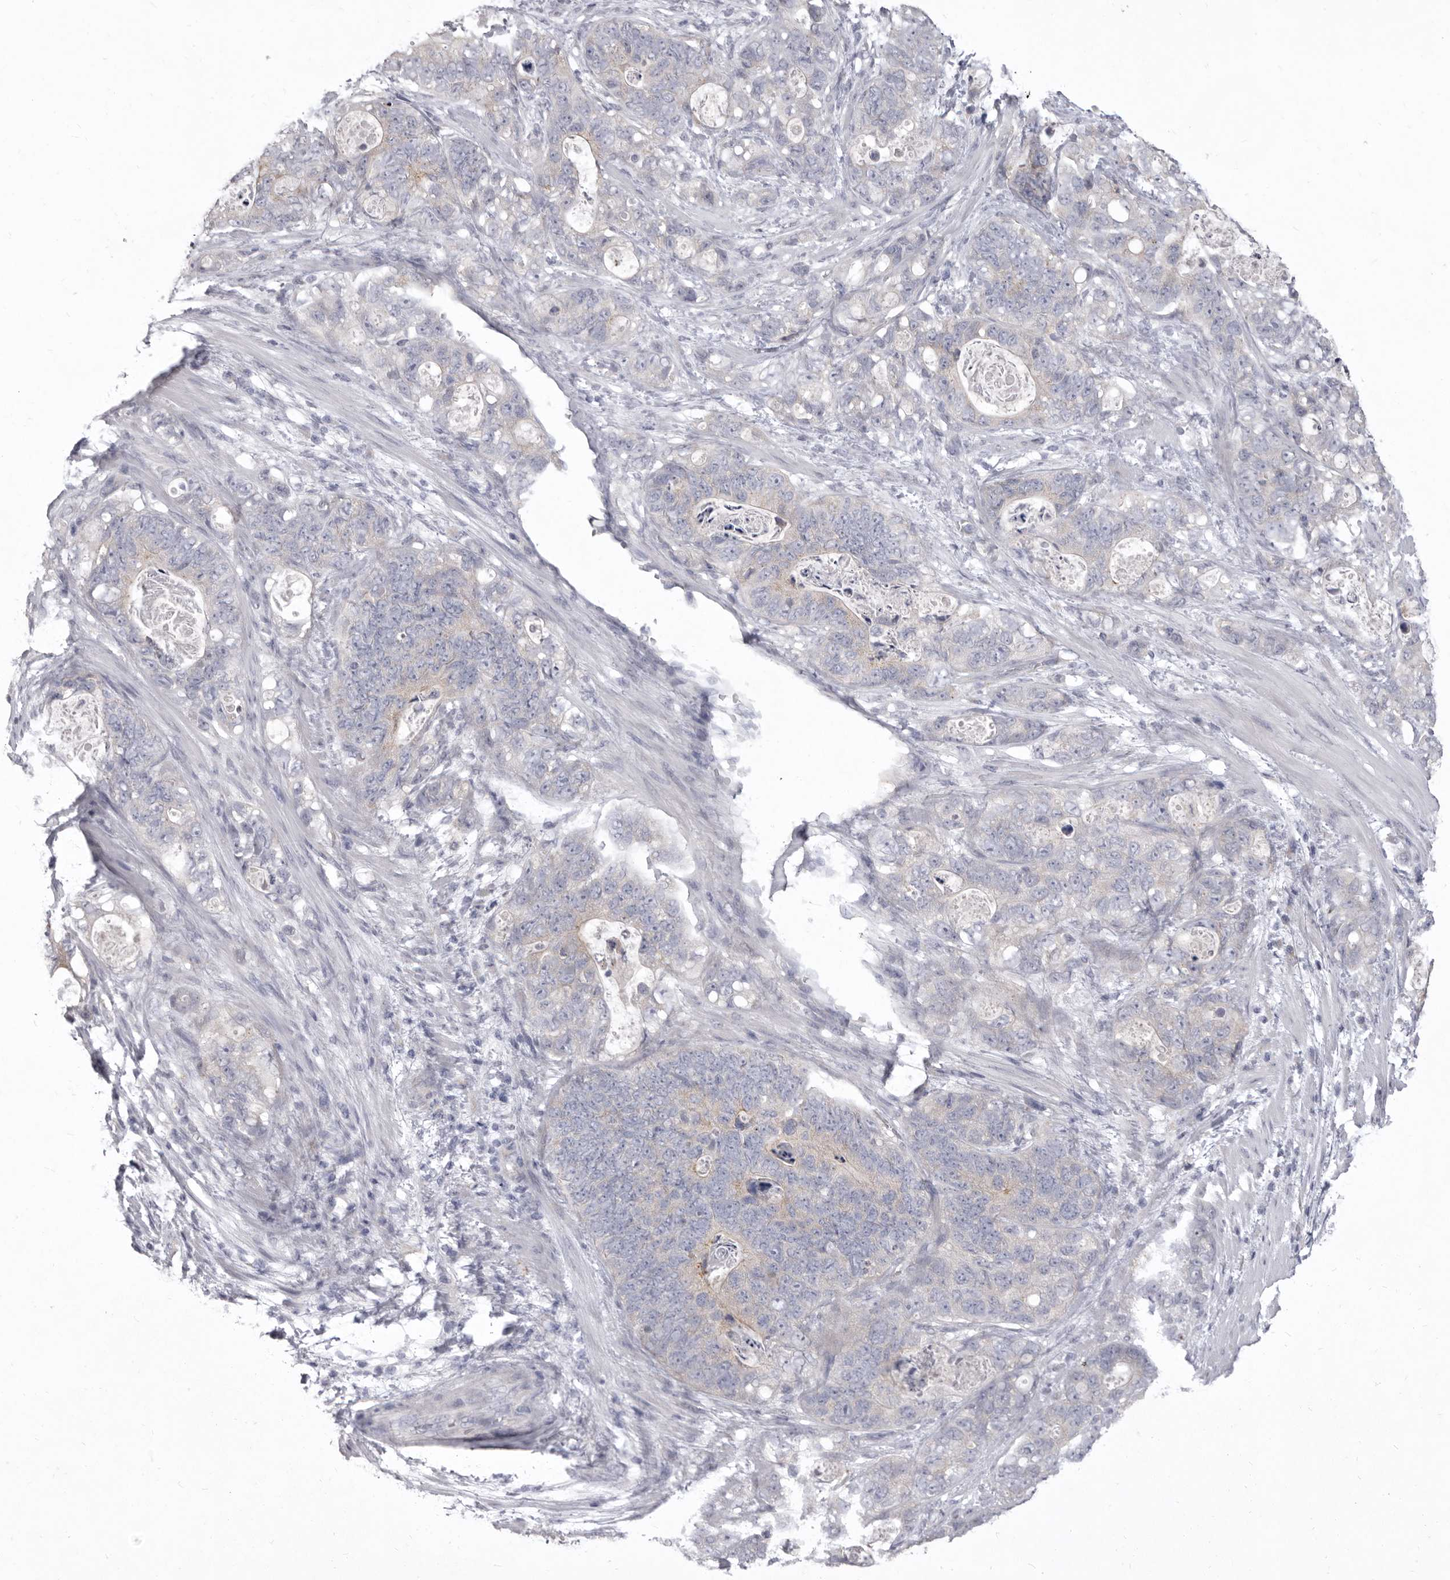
{"staining": {"intensity": "negative", "quantity": "none", "location": "none"}, "tissue": "stomach cancer", "cell_type": "Tumor cells", "image_type": "cancer", "snomed": [{"axis": "morphology", "description": "Normal tissue, NOS"}, {"axis": "morphology", "description": "Adenocarcinoma, NOS"}, {"axis": "topography", "description": "Stomach"}], "caption": "Immunohistochemistry image of neoplastic tissue: human stomach cancer stained with DAB exhibits no significant protein staining in tumor cells.", "gene": "P2RX6", "patient": {"sex": "female", "age": 89}}